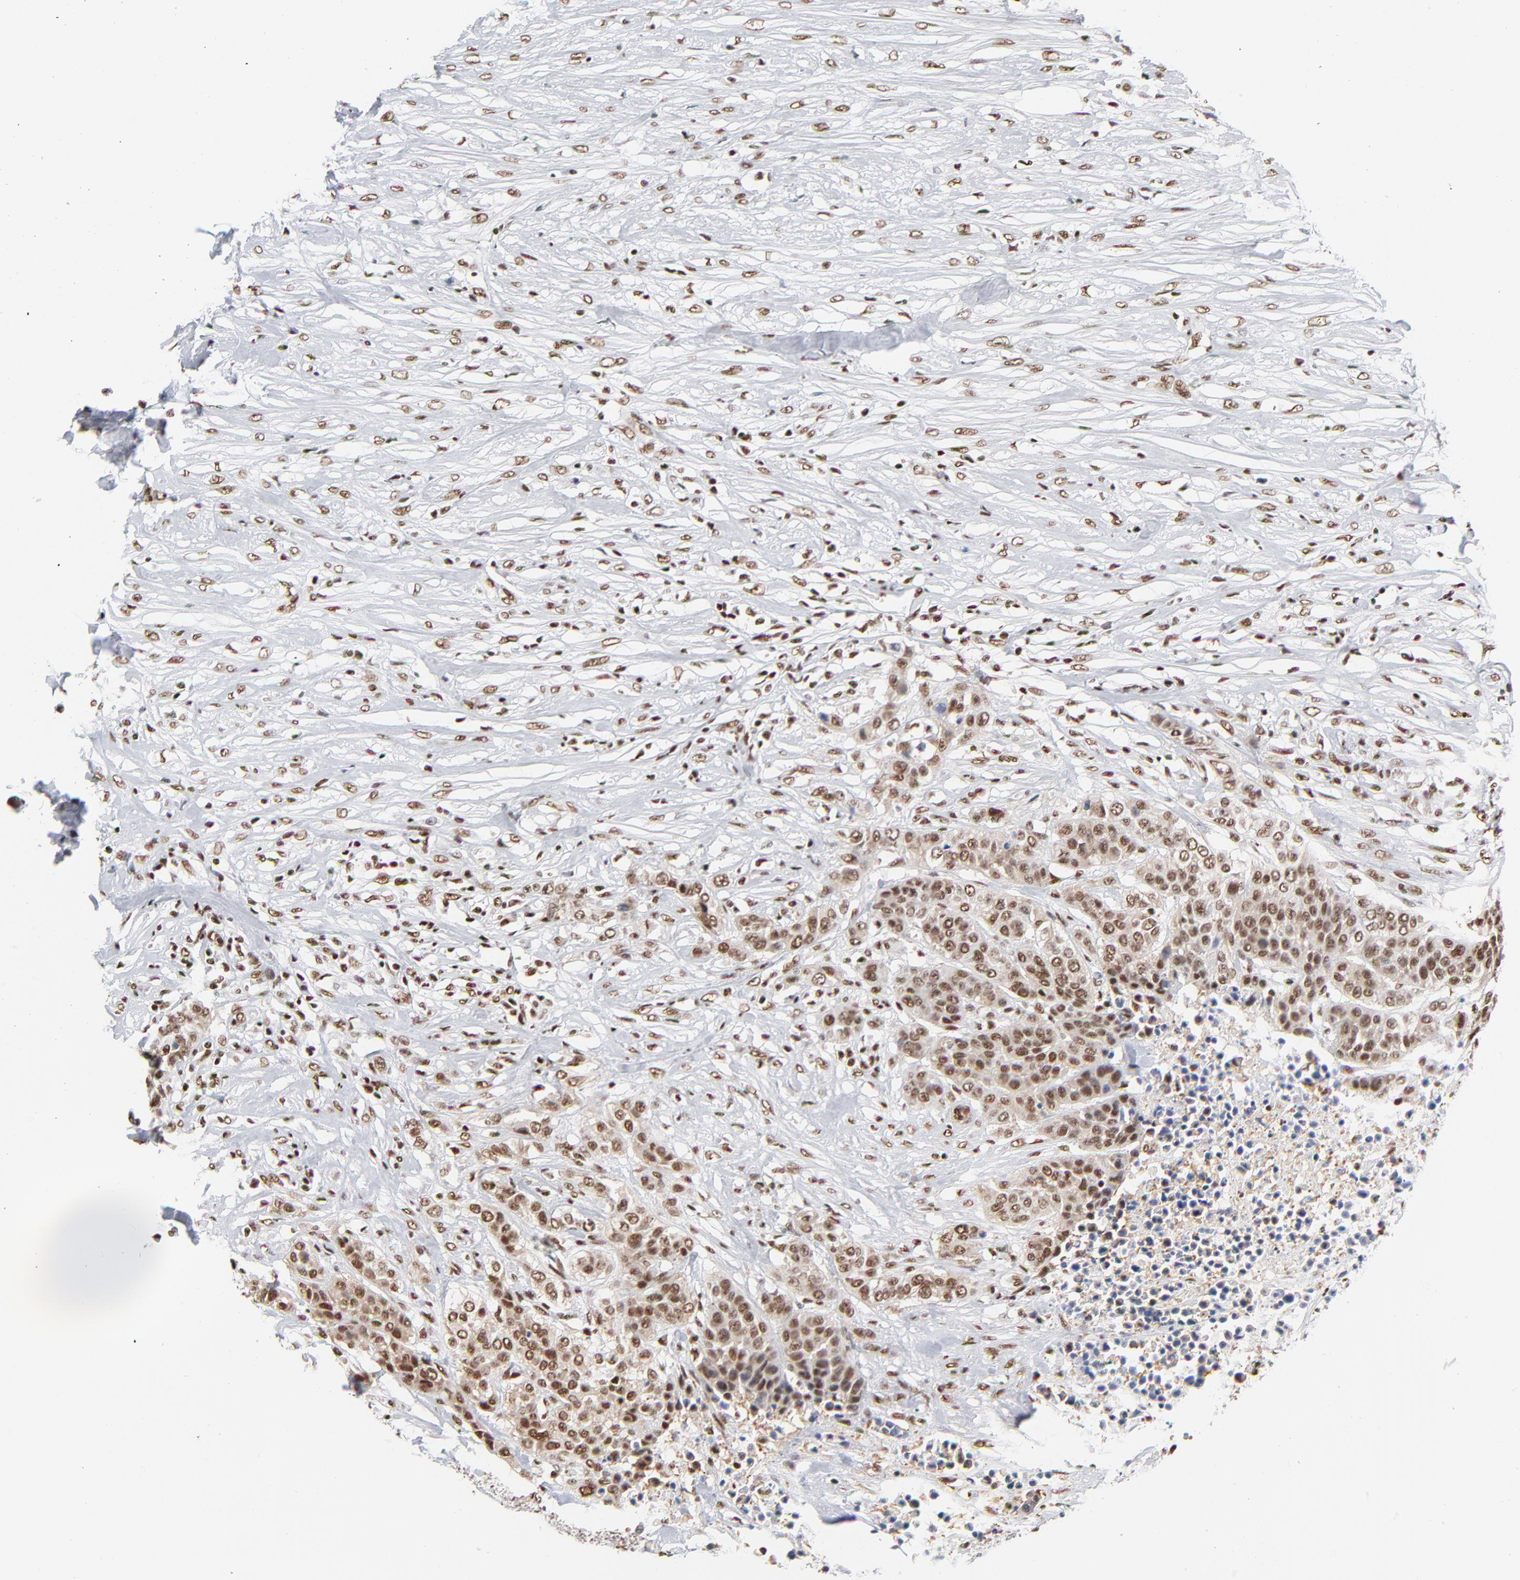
{"staining": {"intensity": "strong", "quantity": ">75%", "location": "nuclear"}, "tissue": "urothelial cancer", "cell_type": "Tumor cells", "image_type": "cancer", "snomed": [{"axis": "morphology", "description": "Urothelial carcinoma, High grade"}, {"axis": "topography", "description": "Urinary bladder"}], "caption": "Protein expression analysis of urothelial cancer displays strong nuclear staining in about >75% of tumor cells.", "gene": "CREB1", "patient": {"sex": "male", "age": 74}}